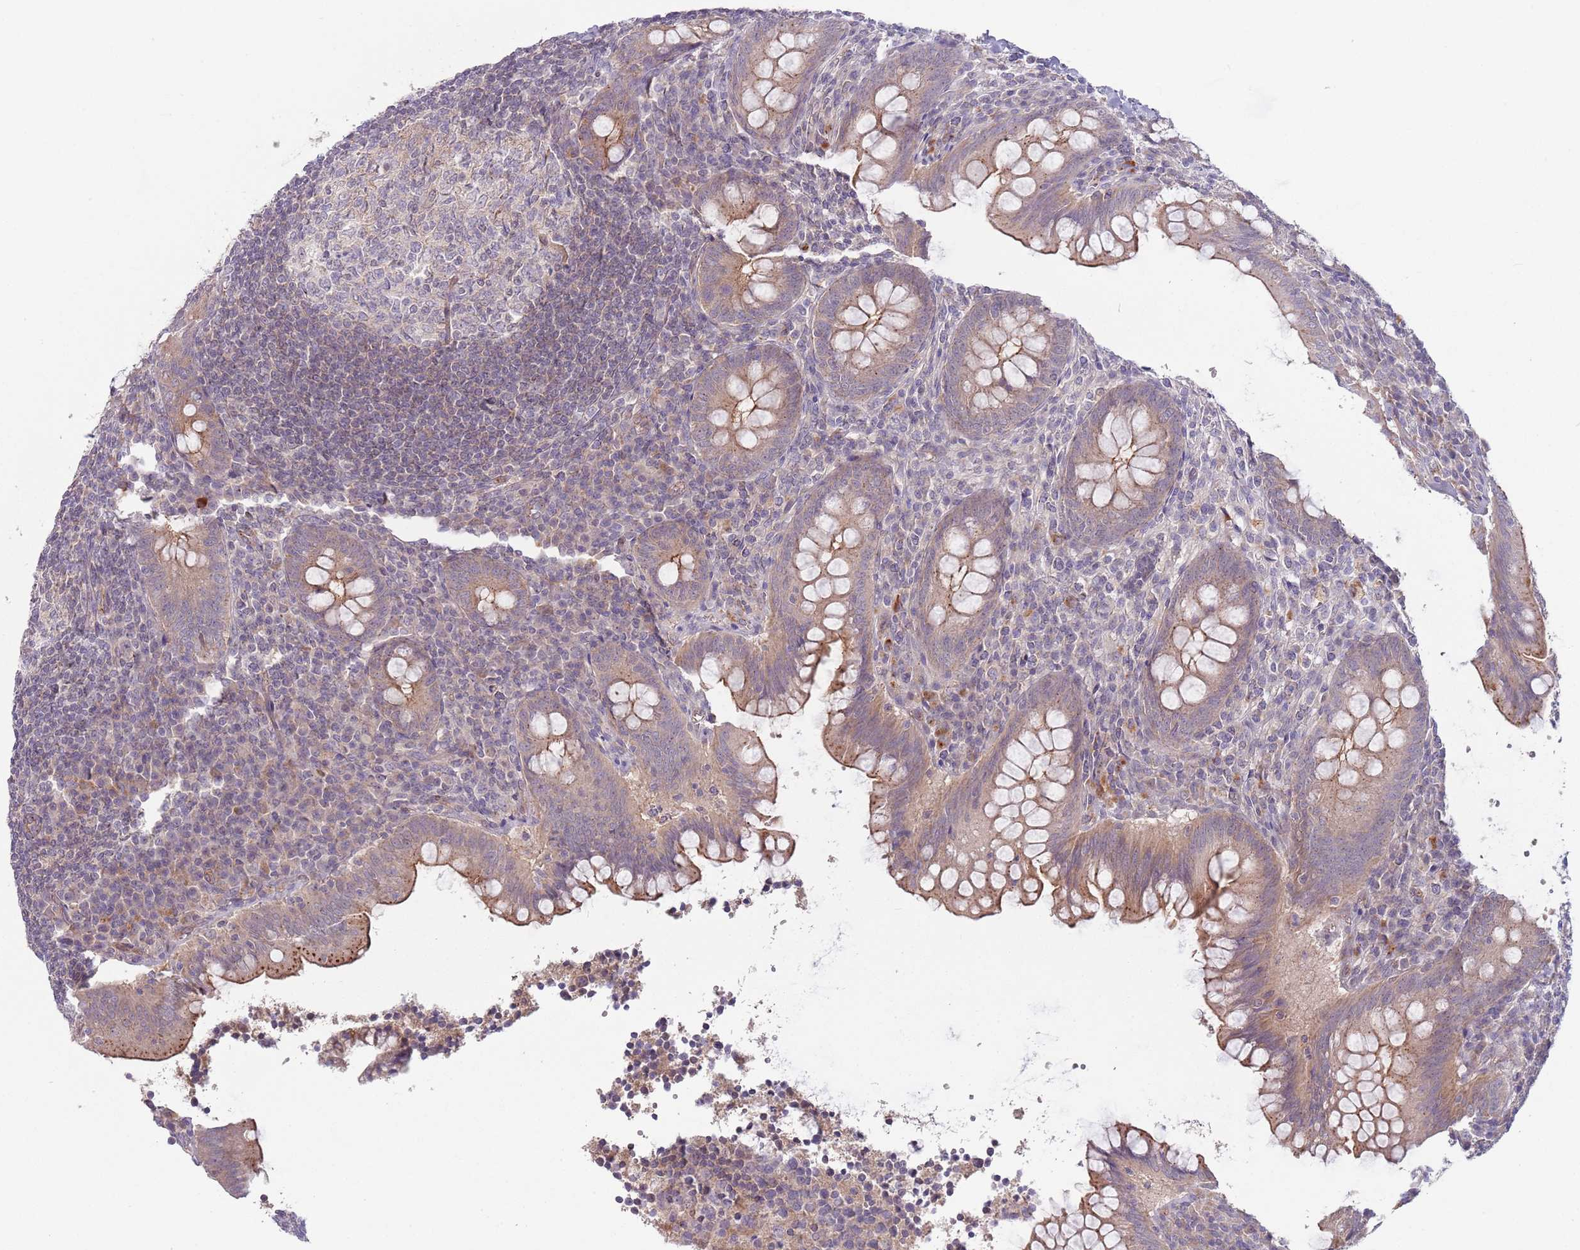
{"staining": {"intensity": "moderate", "quantity": ">75%", "location": "cytoplasmic/membranous"}, "tissue": "appendix", "cell_type": "Glandular cells", "image_type": "normal", "snomed": [{"axis": "morphology", "description": "Normal tissue, NOS"}, {"axis": "topography", "description": "Appendix"}], "caption": "Moderate cytoplasmic/membranous positivity for a protein is seen in about >75% of glandular cells of unremarkable appendix using immunohistochemistry.", "gene": "SAV1", "patient": {"sex": "female", "age": 33}}